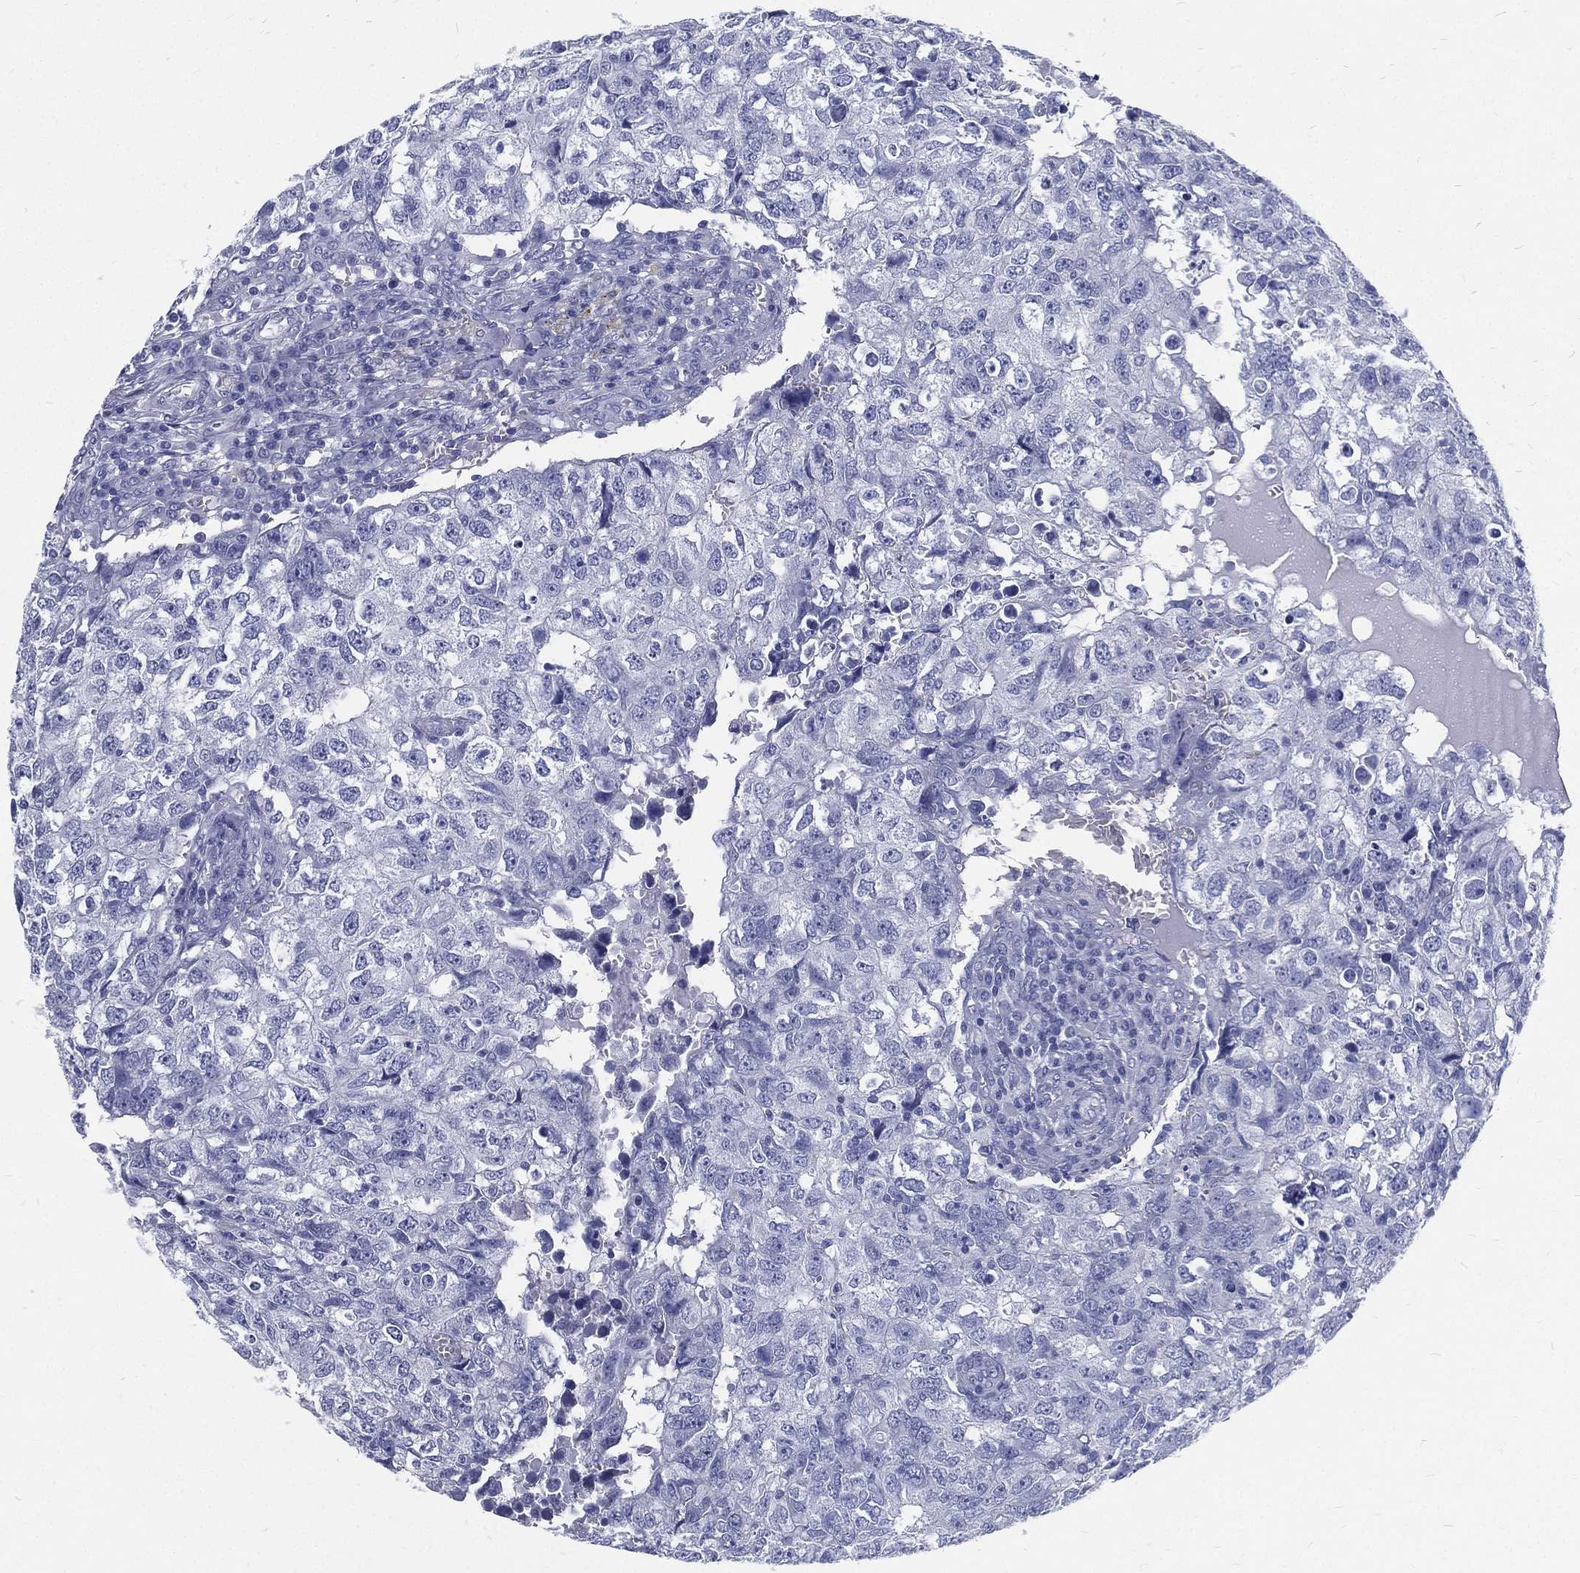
{"staining": {"intensity": "negative", "quantity": "none", "location": "none"}, "tissue": "breast cancer", "cell_type": "Tumor cells", "image_type": "cancer", "snomed": [{"axis": "morphology", "description": "Duct carcinoma"}, {"axis": "topography", "description": "Breast"}], "caption": "DAB immunohistochemical staining of human intraductal carcinoma (breast) displays no significant expression in tumor cells.", "gene": "RSPH4A", "patient": {"sex": "female", "age": 30}}